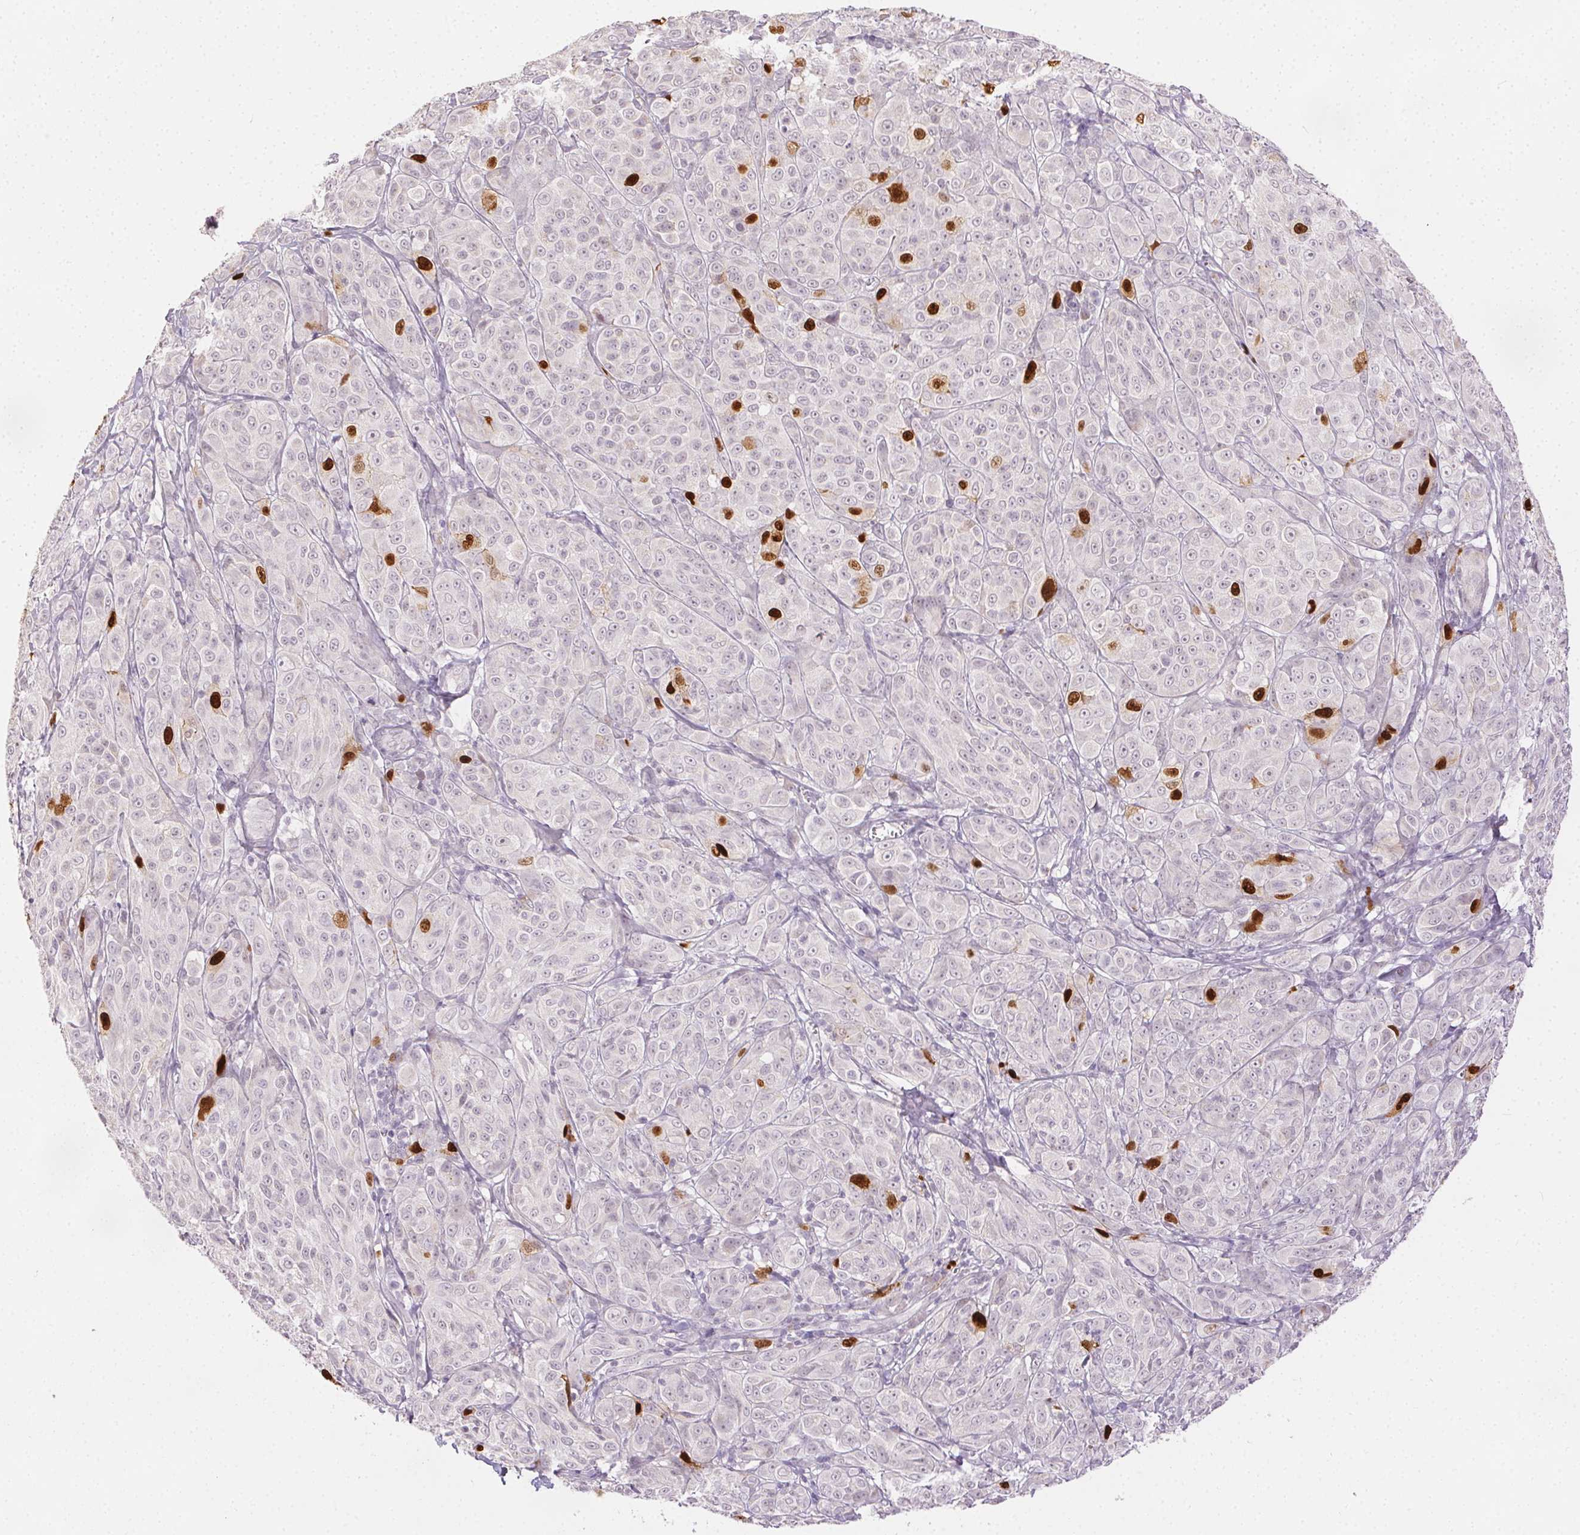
{"staining": {"intensity": "strong", "quantity": "<25%", "location": "nuclear"}, "tissue": "melanoma", "cell_type": "Tumor cells", "image_type": "cancer", "snomed": [{"axis": "morphology", "description": "Malignant melanoma, NOS"}, {"axis": "topography", "description": "Skin"}], "caption": "A brown stain shows strong nuclear positivity of a protein in malignant melanoma tumor cells. (Brightfield microscopy of DAB IHC at high magnification).", "gene": "ANLN", "patient": {"sex": "male", "age": 89}}